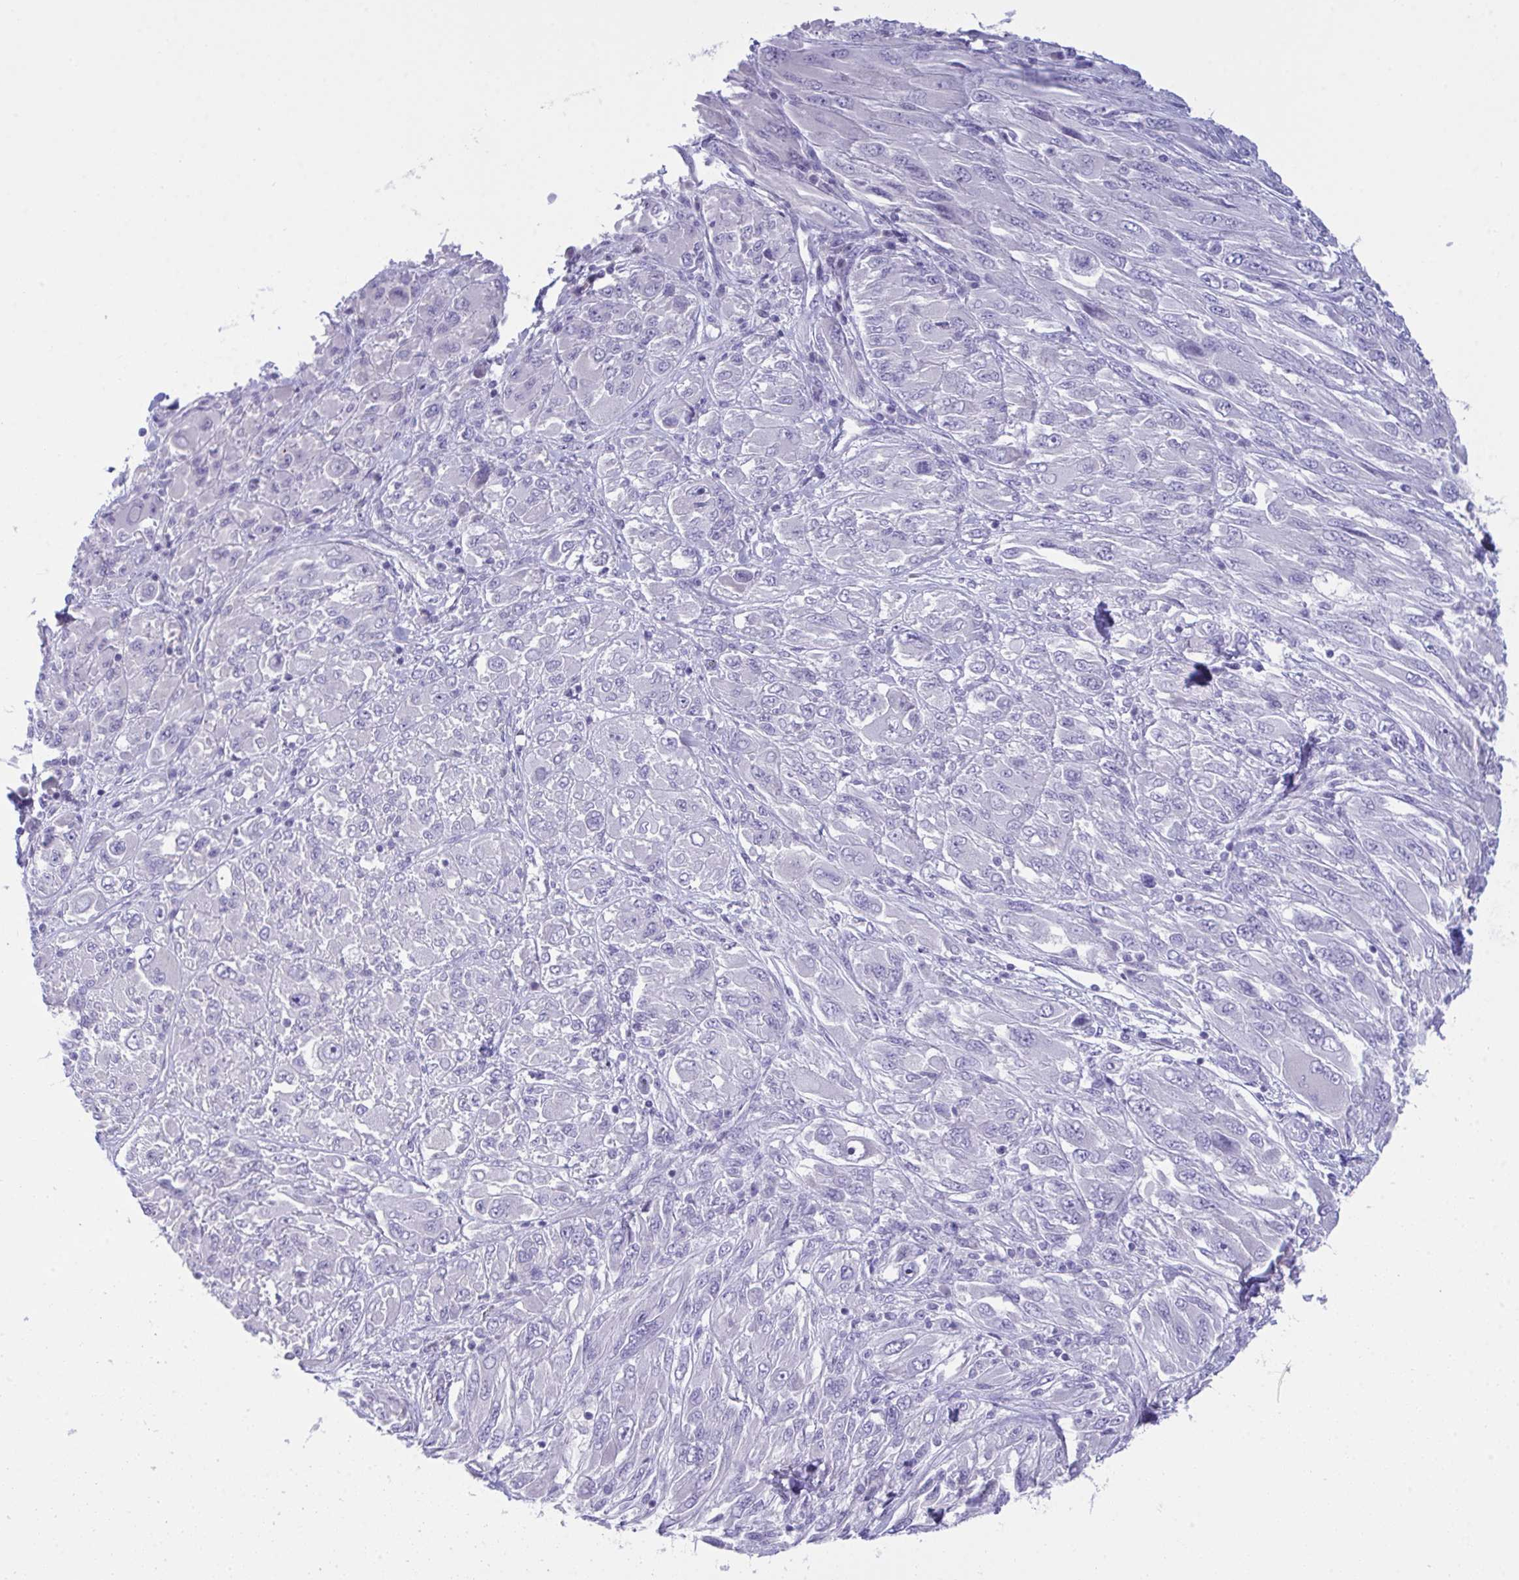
{"staining": {"intensity": "negative", "quantity": "none", "location": "none"}, "tissue": "melanoma", "cell_type": "Tumor cells", "image_type": "cancer", "snomed": [{"axis": "morphology", "description": "Malignant melanoma, NOS"}, {"axis": "topography", "description": "Skin"}], "caption": "Malignant melanoma was stained to show a protein in brown. There is no significant positivity in tumor cells.", "gene": "GLB1L2", "patient": {"sex": "female", "age": 91}}